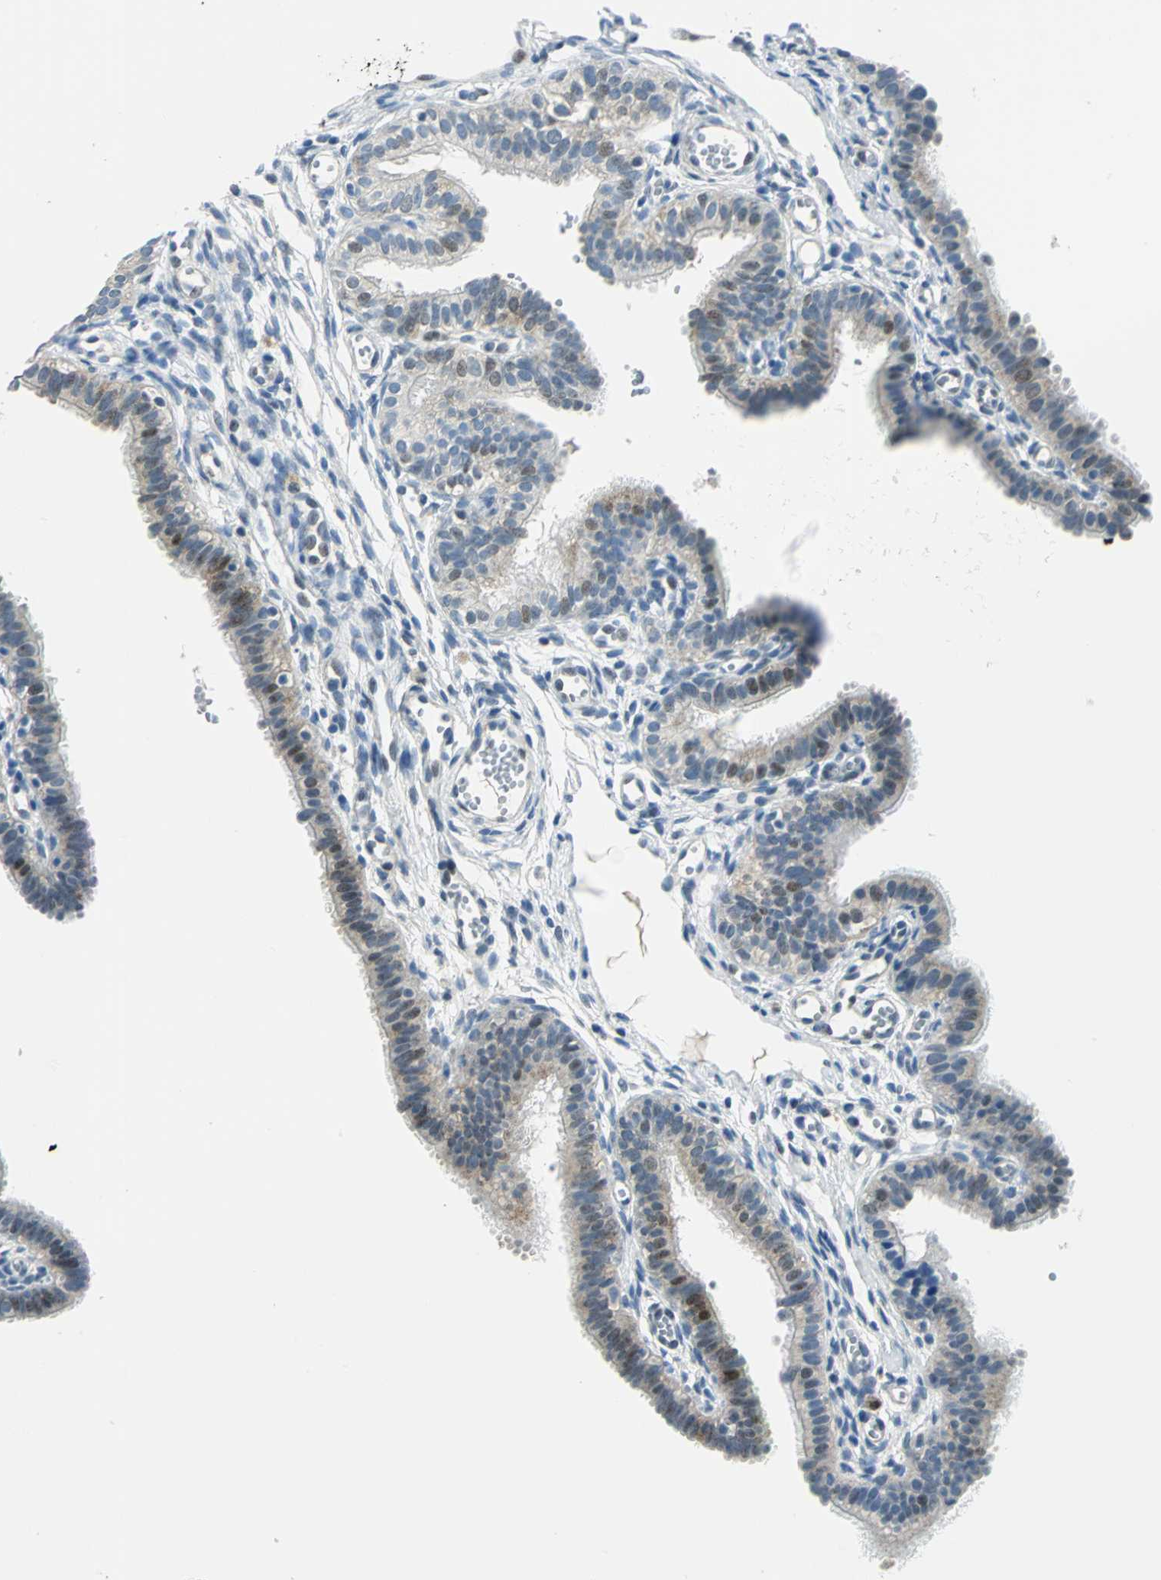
{"staining": {"intensity": "moderate", "quantity": "25%-75%", "location": "cytoplasmic/membranous,nuclear"}, "tissue": "fallopian tube", "cell_type": "Glandular cells", "image_type": "normal", "snomed": [{"axis": "morphology", "description": "Normal tissue, NOS"}, {"axis": "topography", "description": "Fallopian tube"}, {"axis": "topography", "description": "Placenta"}], "caption": "Fallopian tube stained with a protein marker demonstrates moderate staining in glandular cells.", "gene": "AKR1A1", "patient": {"sex": "female", "age": 34}}